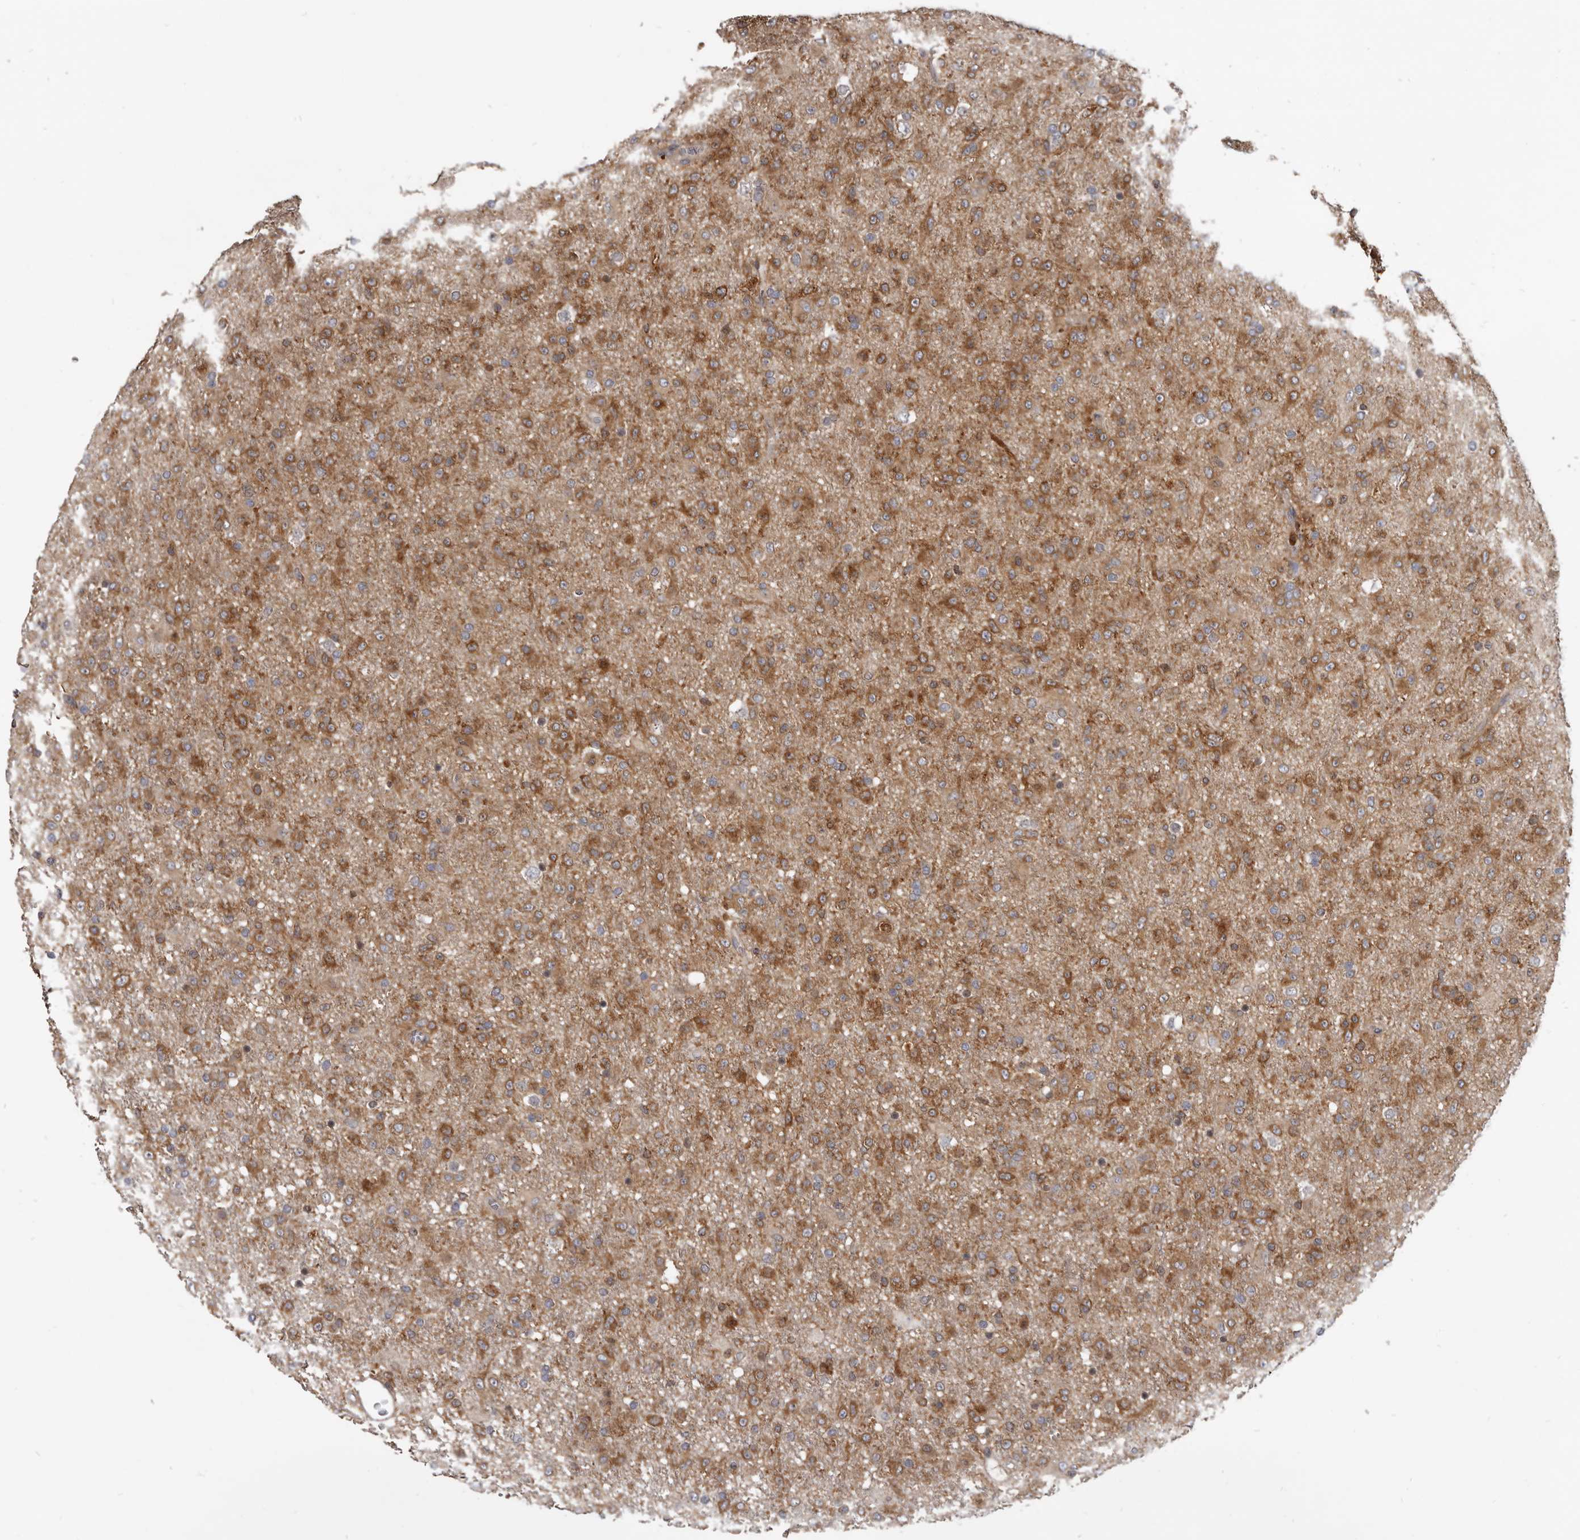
{"staining": {"intensity": "moderate", "quantity": ">75%", "location": "cytoplasmic/membranous"}, "tissue": "glioma", "cell_type": "Tumor cells", "image_type": "cancer", "snomed": [{"axis": "morphology", "description": "Glioma, malignant, Low grade"}, {"axis": "topography", "description": "Brain"}], "caption": "Malignant low-grade glioma was stained to show a protein in brown. There is medium levels of moderate cytoplasmic/membranous positivity in approximately >75% of tumor cells.", "gene": "CBL", "patient": {"sex": "male", "age": 65}}